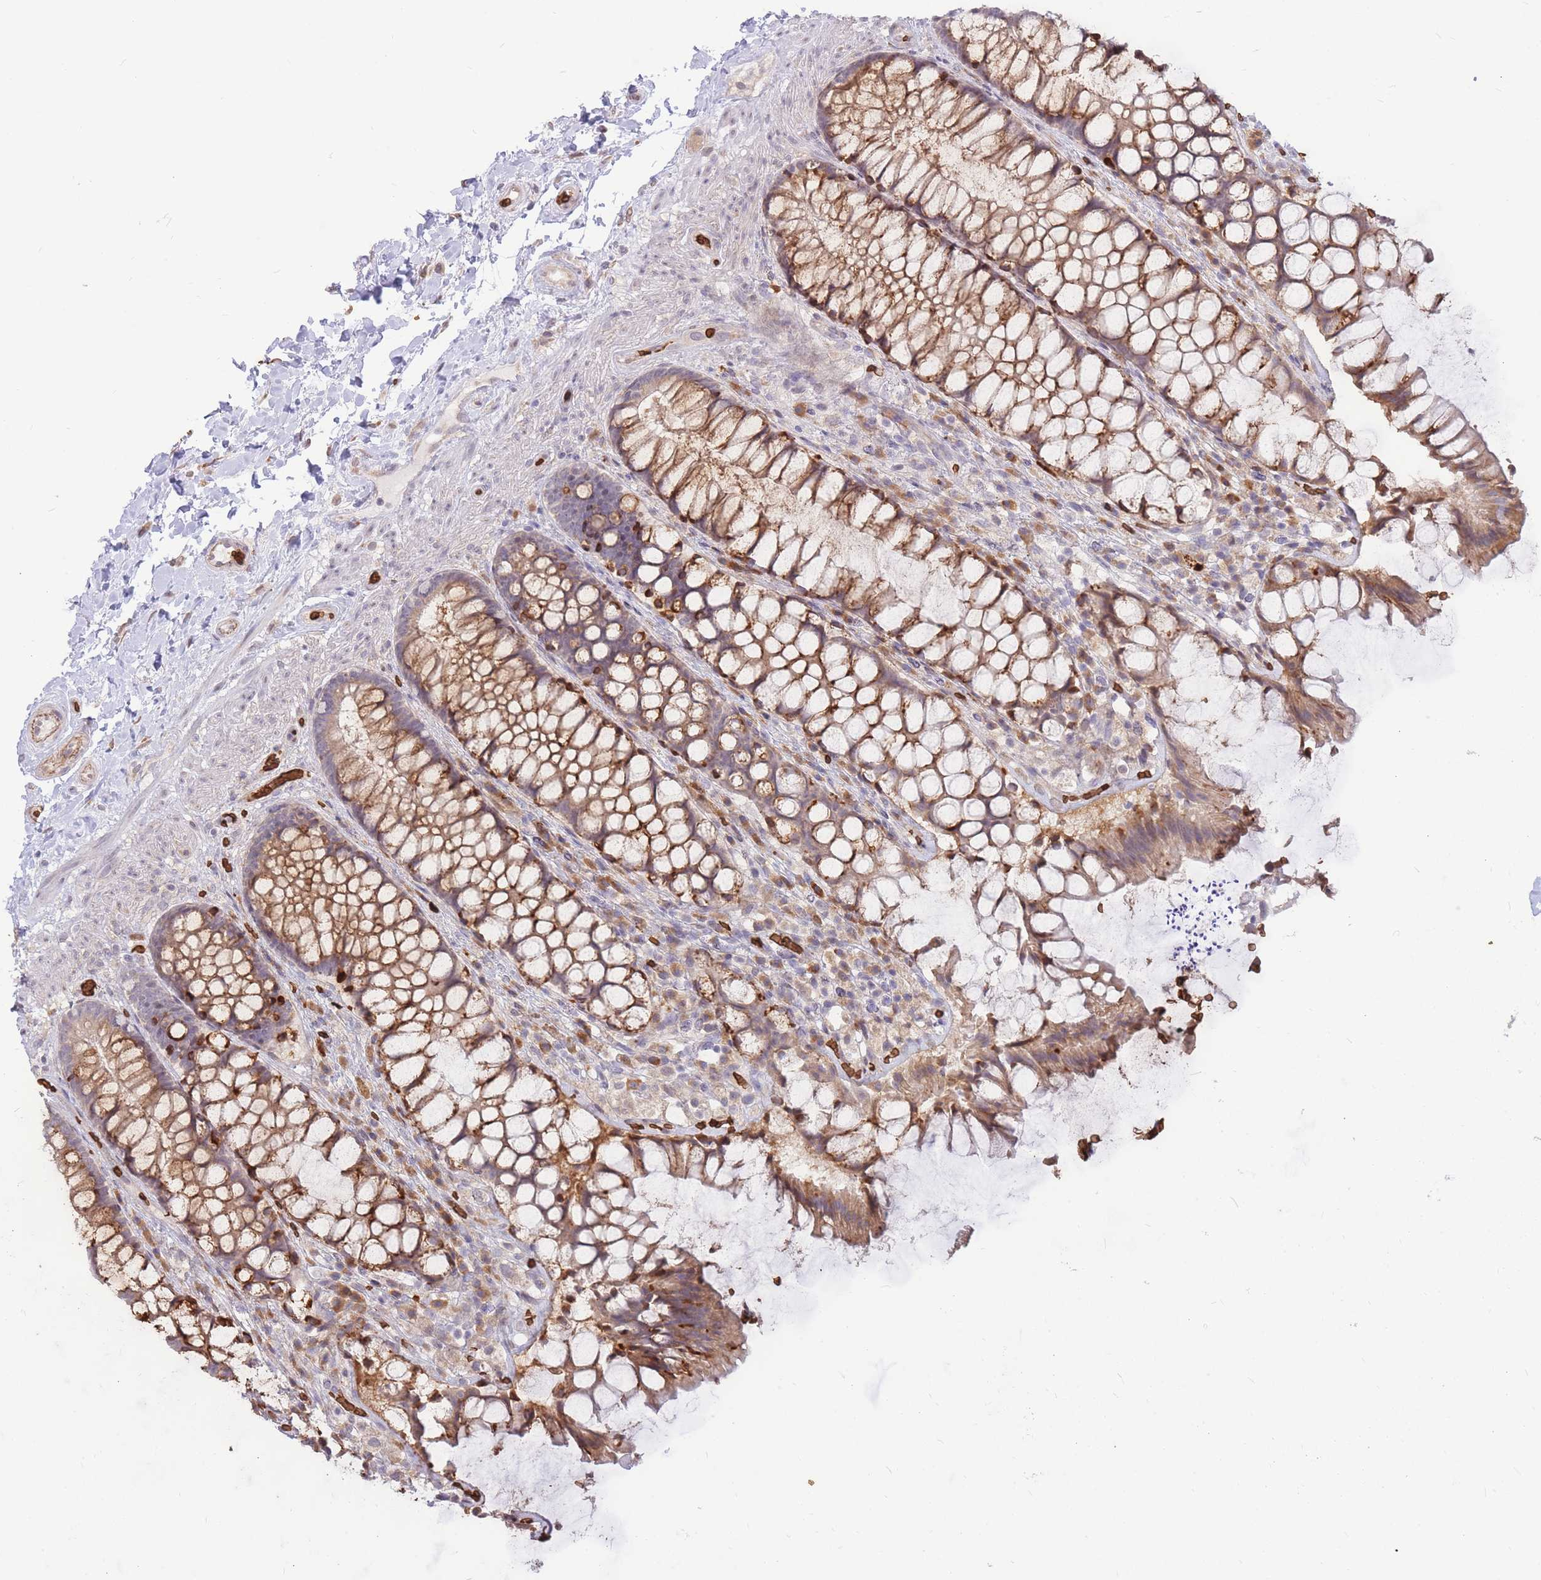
{"staining": {"intensity": "moderate", "quantity": ">75%", "location": "cytoplasmic/membranous"}, "tissue": "rectum", "cell_type": "Glandular cells", "image_type": "normal", "snomed": [{"axis": "morphology", "description": "Normal tissue, NOS"}, {"axis": "topography", "description": "Rectum"}], "caption": "DAB immunohistochemical staining of unremarkable rectum demonstrates moderate cytoplasmic/membranous protein expression in approximately >75% of glandular cells.", "gene": "ATP10D", "patient": {"sex": "female", "age": 58}}